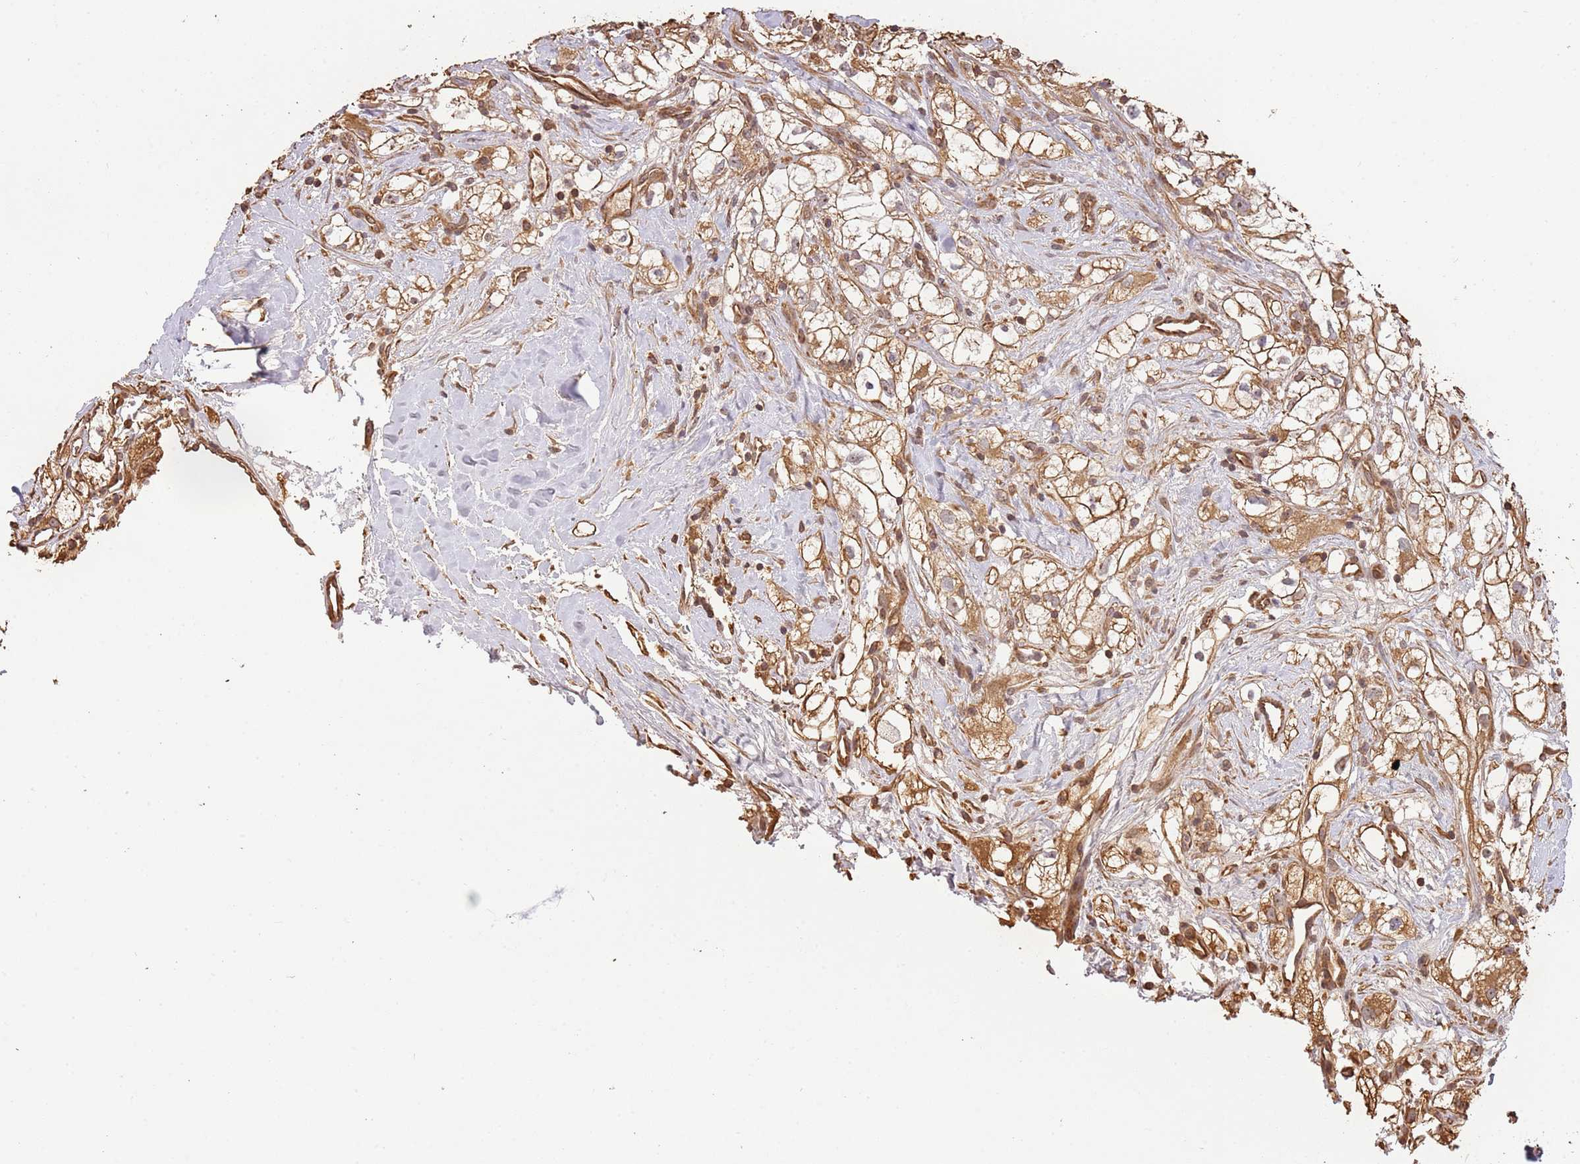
{"staining": {"intensity": "moderate", "quantity": ">75%", "location": "cytoplasmic/membranous"}, "tissue": "renal cancer", "cell_type": "Tumor cells", "image_type": "cancer", "snomed": [{"axis": "morphology", "description": "Adenocarcinoma, NOS"}, {"axis": "topography", "description": "Kidney"}], "caption": "The photomicrograph demonstrates a brown stain indicating the presence of a protein in the cytoplasmic/membranous of tumor cells in adenocarcinoma (renal). (Stains: DAB in brown, nuclei in blue, Microscopy: brightfield microscopy at high magnification).", "gene": "SURF2", "patient": {"sex": "male", "age": 59}}